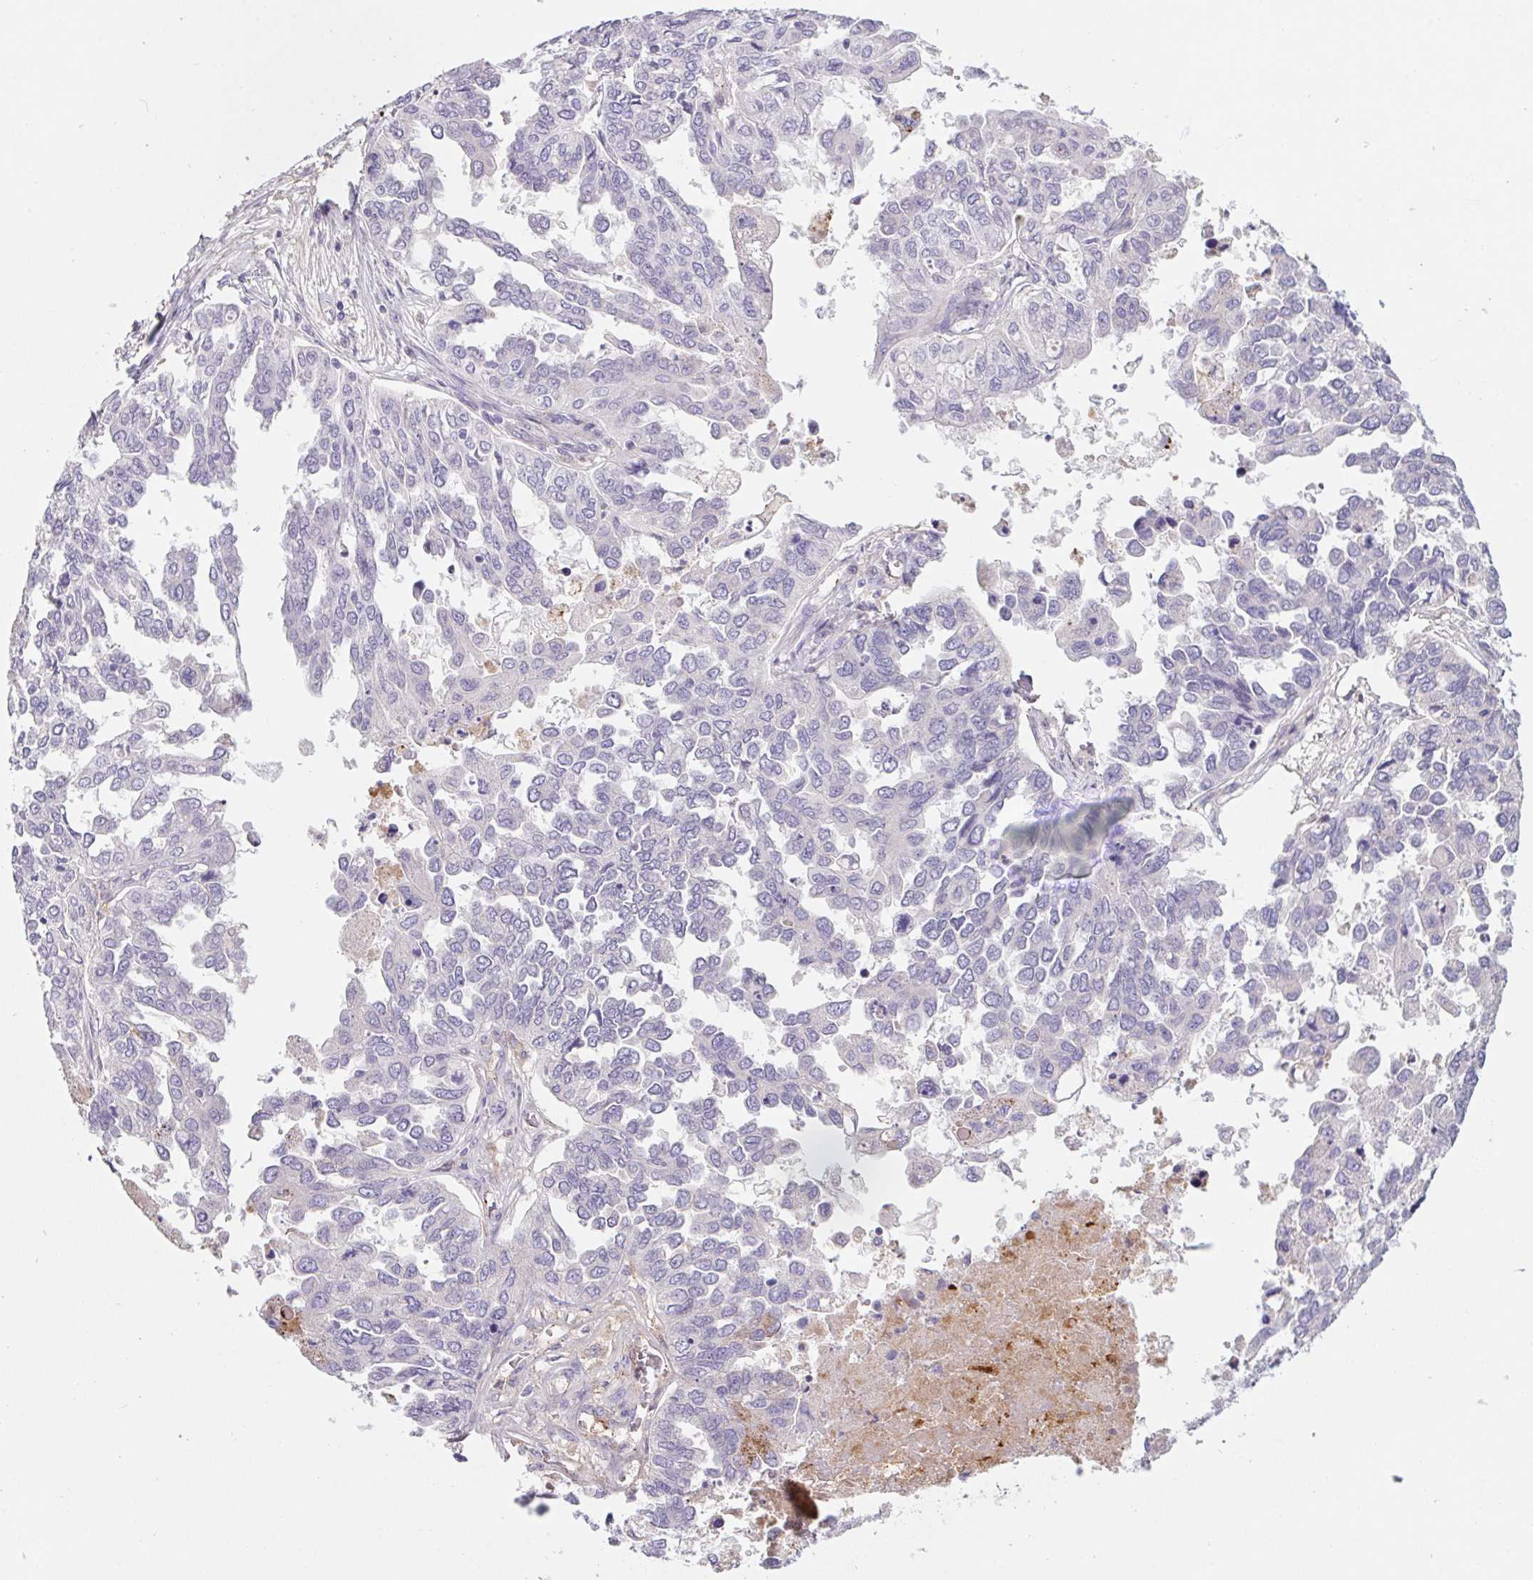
{"staining": {"intensity": "negative", "quantity": "none", "location": "none"}, "tissue": "ovarian cancer", "cell_type": "Tumor cells", "image_type": "cancer", "snomed": [{"axis": "morphology", "description": "Cystadenocarcinoma, serous, NOS"}, {"axis": "topography", "description": "Ovary"}], "caption": "Tumor cells are negative for protein expression in human ovarian cancer.", "gene": "LPA", "patient": {"sex": "female", "age": 53}}